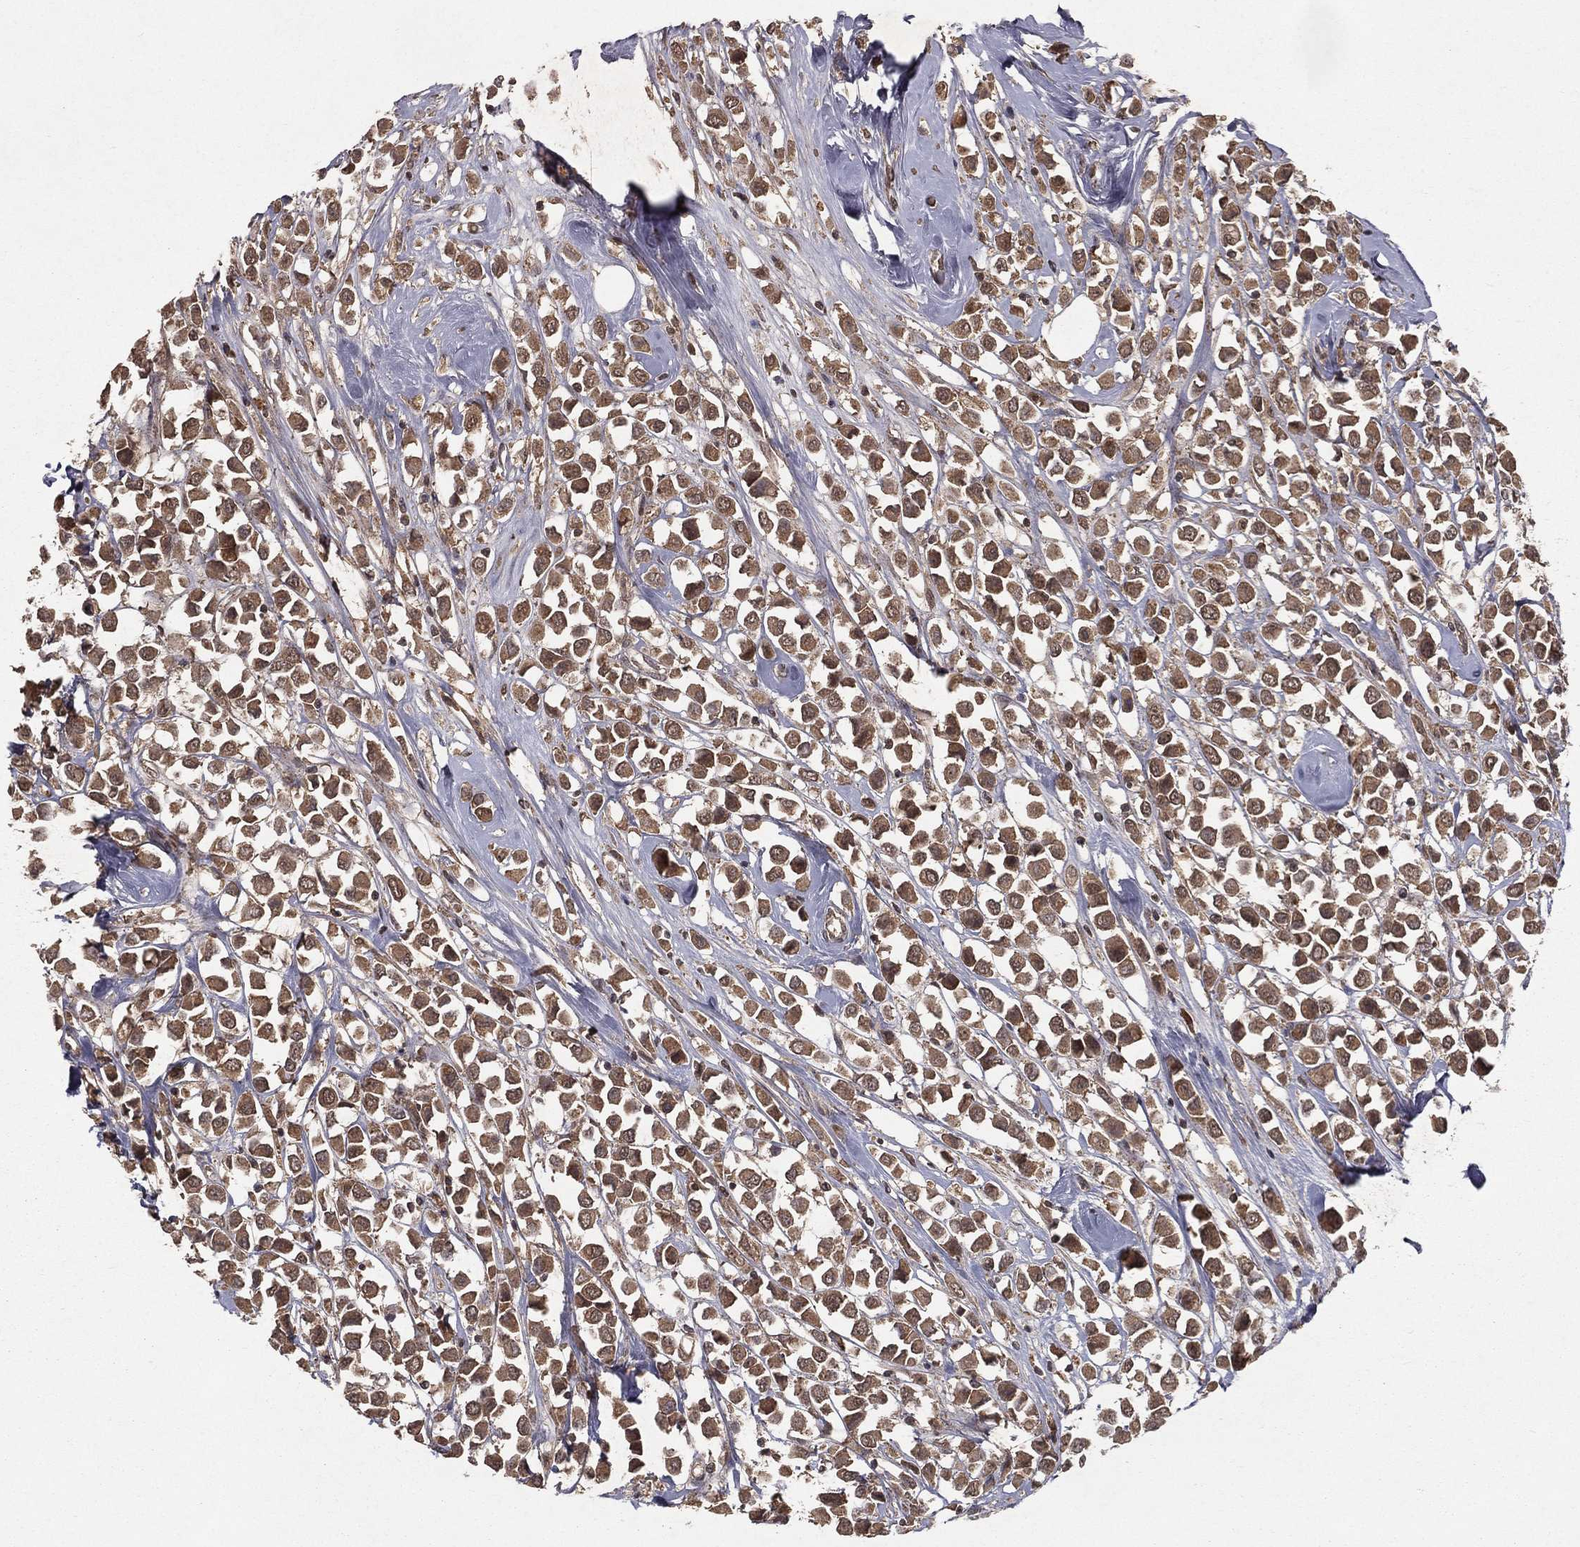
{"staining": {"intensity": "moderate", "quantity": ">75%", "location": "cytoplasmic/membranous"}, "tissue": "breast cancer", "cell_type": "Tumor cells", "image_type": "cancer", "snomed": [{"axis": "morphology", "description": "Duct carcinoma"}, {"axis": "topography", "description": "Breast"}], "caption": "Immunohistochemical staining of human breast invasive ductal carcinoma demonstrates medium levels of moderate cytoplasmic/membranous expression in approximately >75% of tumor cells.", "gene": "ZDHHC15", "patient": {"sex": "female", "age": 61}}